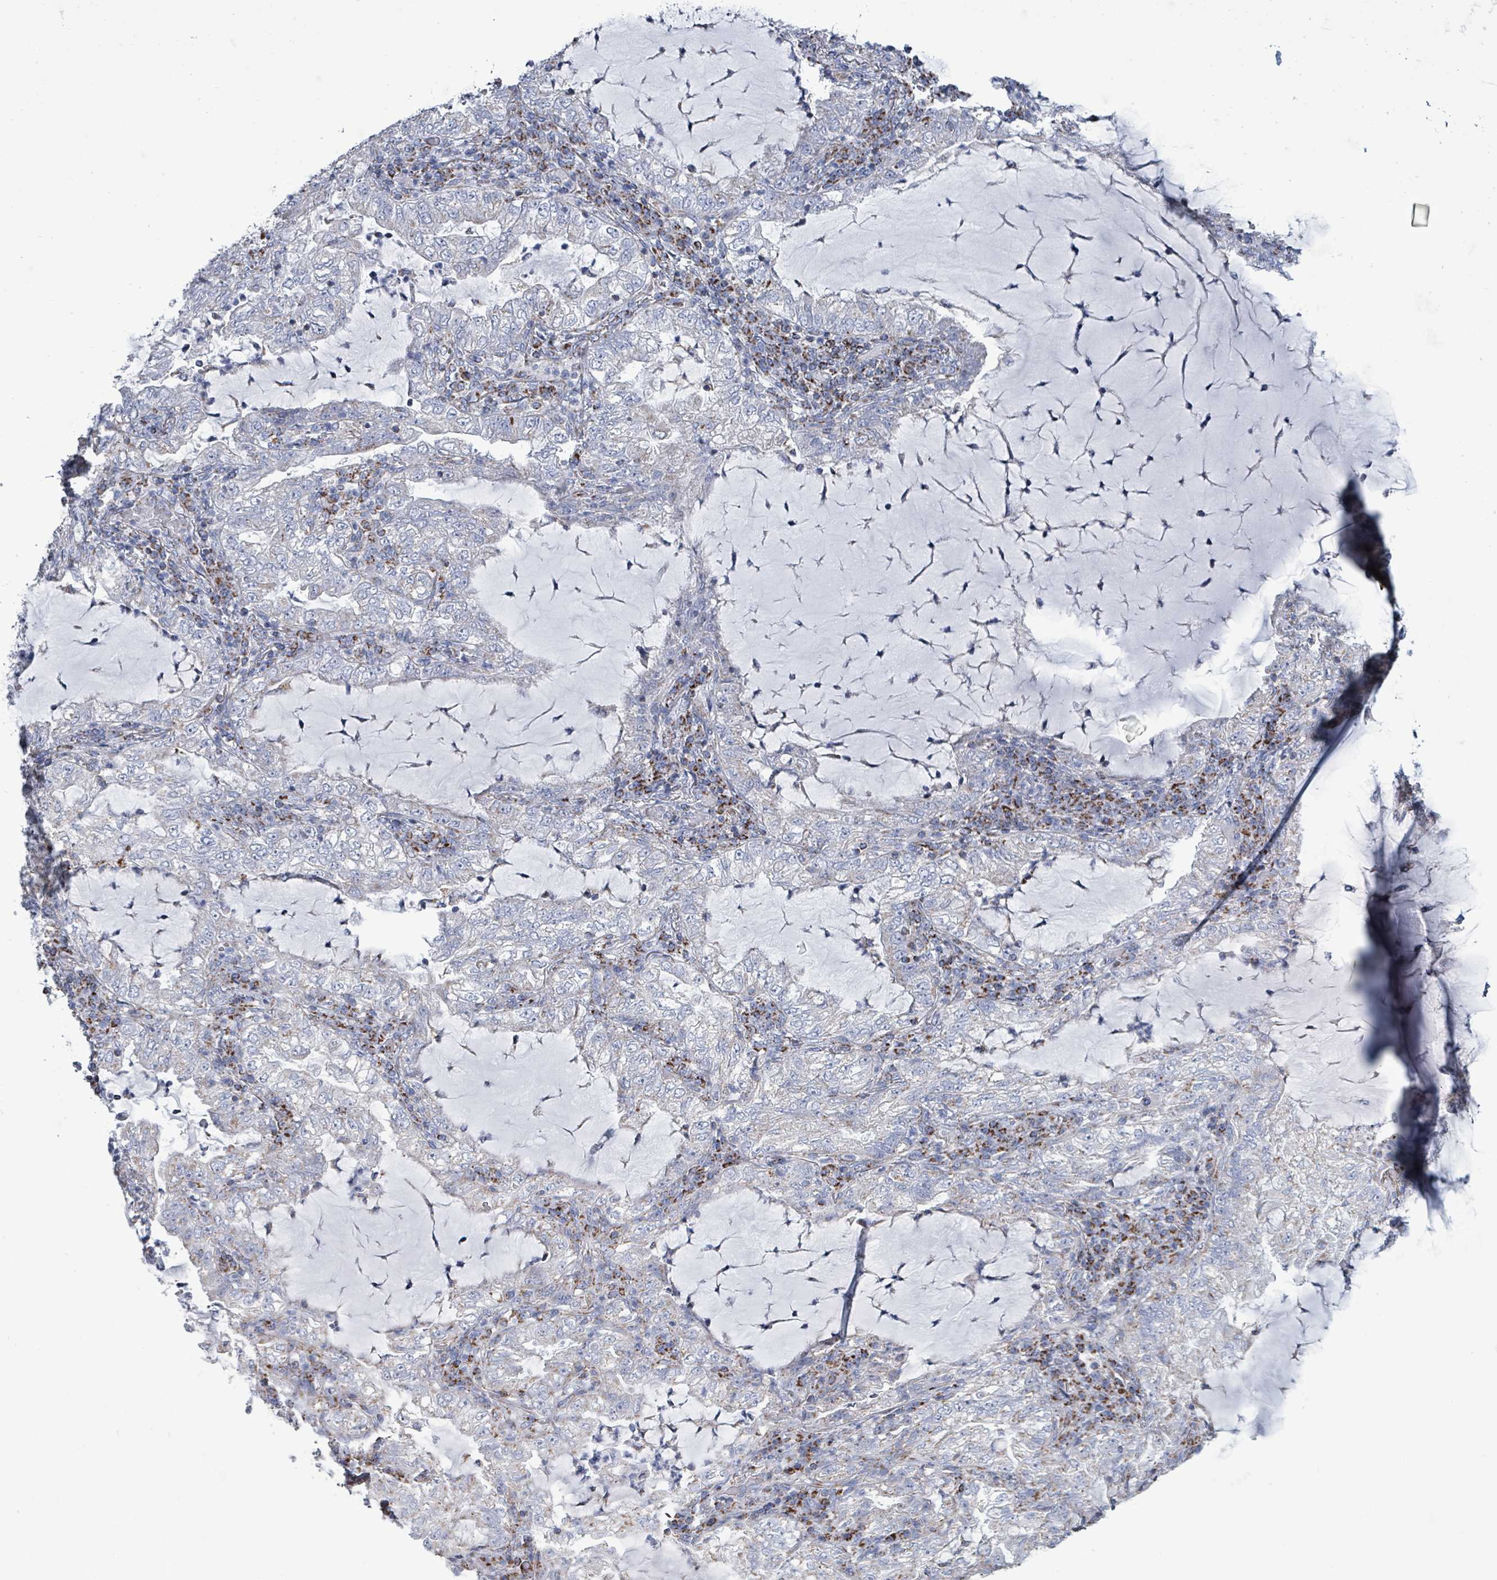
{"staining": {"intensity": "negative", "quantity": "none", "location": "none"}, "tissue": "lung cancer", "cell_type": "Tumor cells", "image_type": "cancer", "snomed": [{"axis": "morphology", "description": "Adenocarcinoma, NOS"}, {"axis": "topography", "description": "Lung"}], "caption": "The IHC image has no significant staining in tumor cells of lung cancer (adenocarcinoma) tissue.", "gene": "IDH3B", "patient": {"sex": "female", "age": 73}}